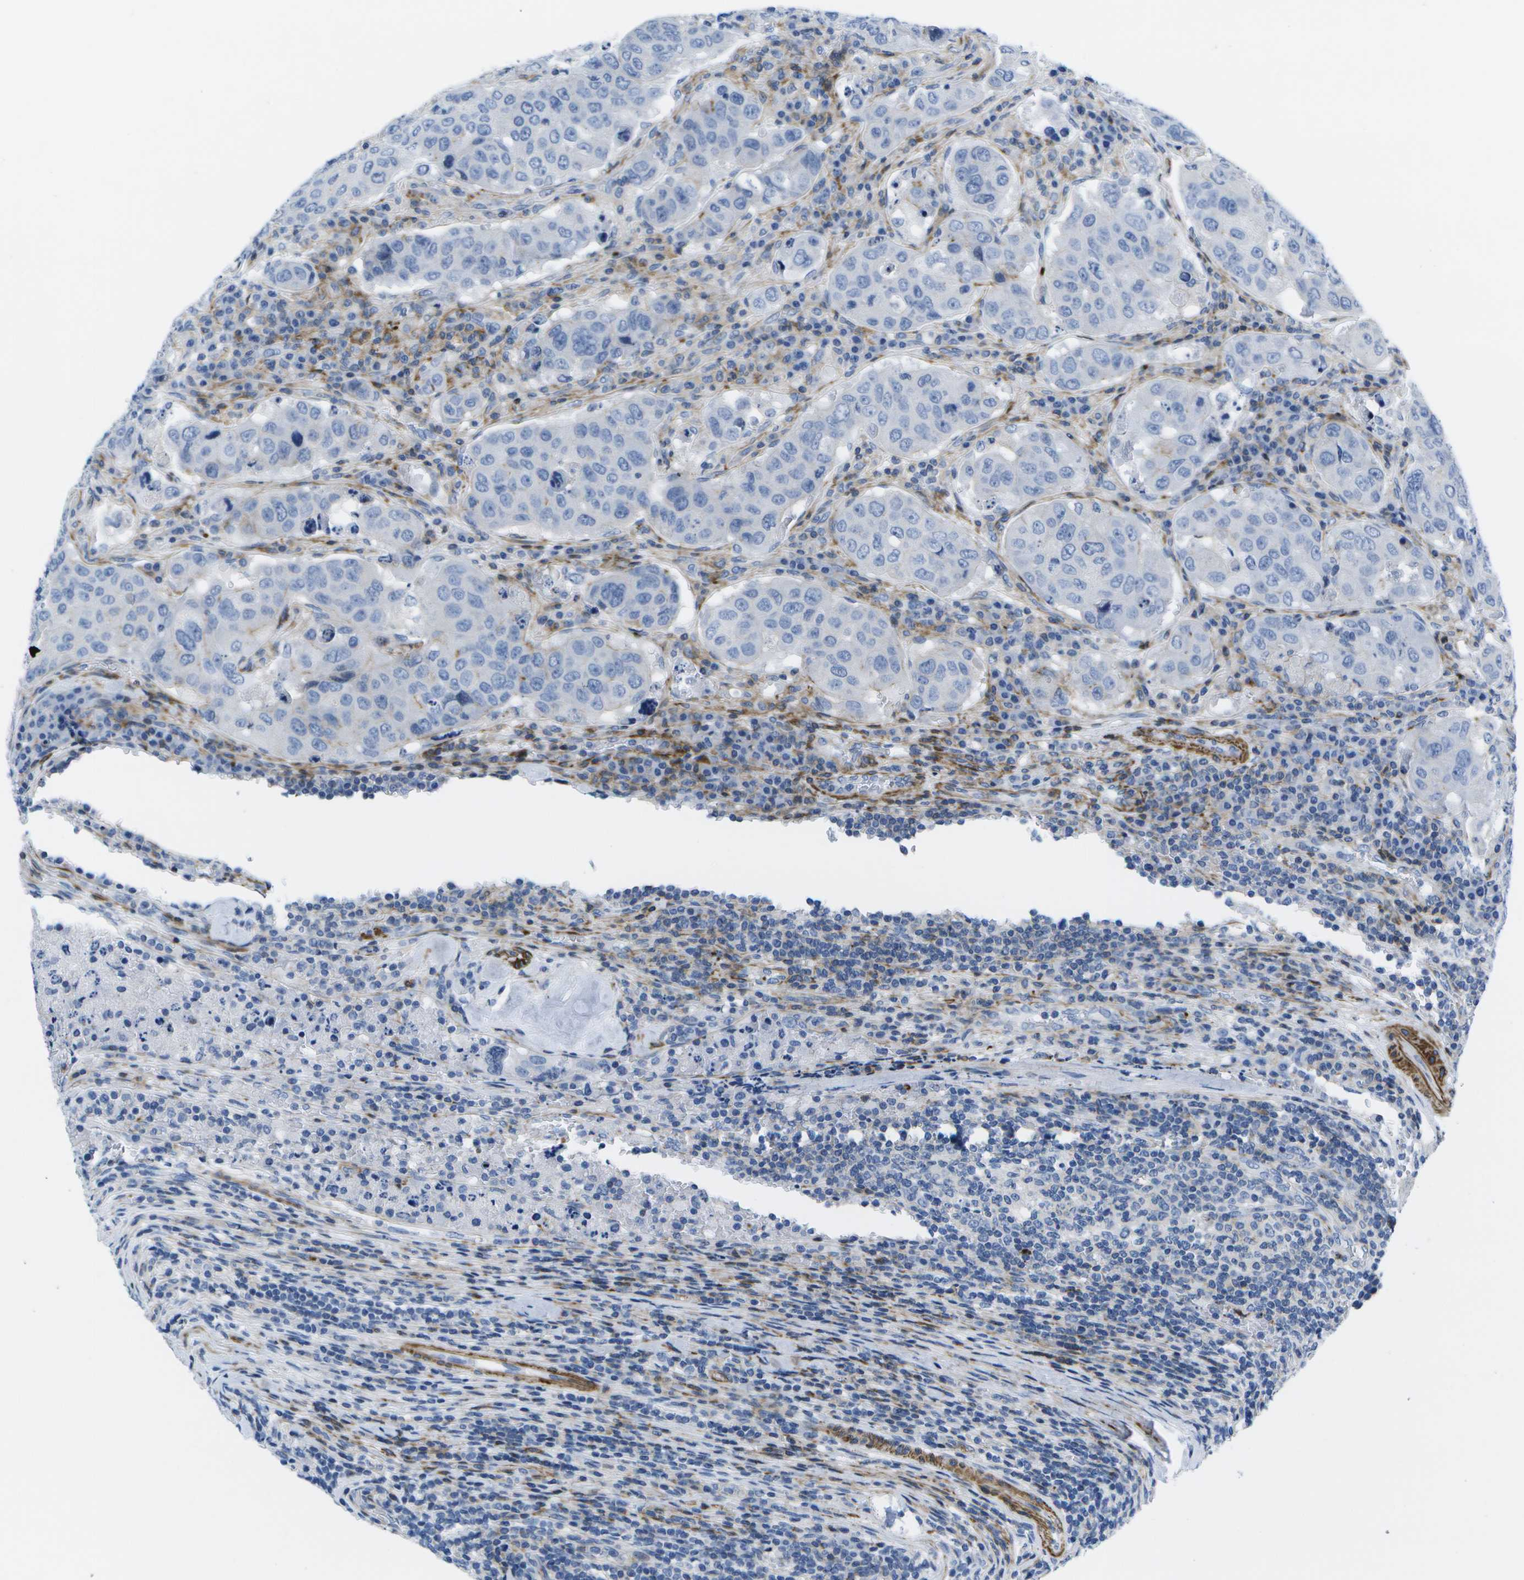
{"staining": {"intensity": "negative", "quantity": "none", "location": "none"}, "tissue": "urothelial cancer", "cell_type": "Tumor cells", "image_type": "cancer", "snomed": [{"axis": "morphology", "description": "Urothelial carcinoma, High grade"}, {"axis": "topography", "description": "Lymph node"}, {"axis": "topography", "description": "Urinary bladder"}], "caption": "This is a image of immunohistochemistry (IHC) staining of urothelial cancer, which shows no staining in tumor cells.", "gene": "ADGRG6", "patient": {"sex": "male", "age": 51}}